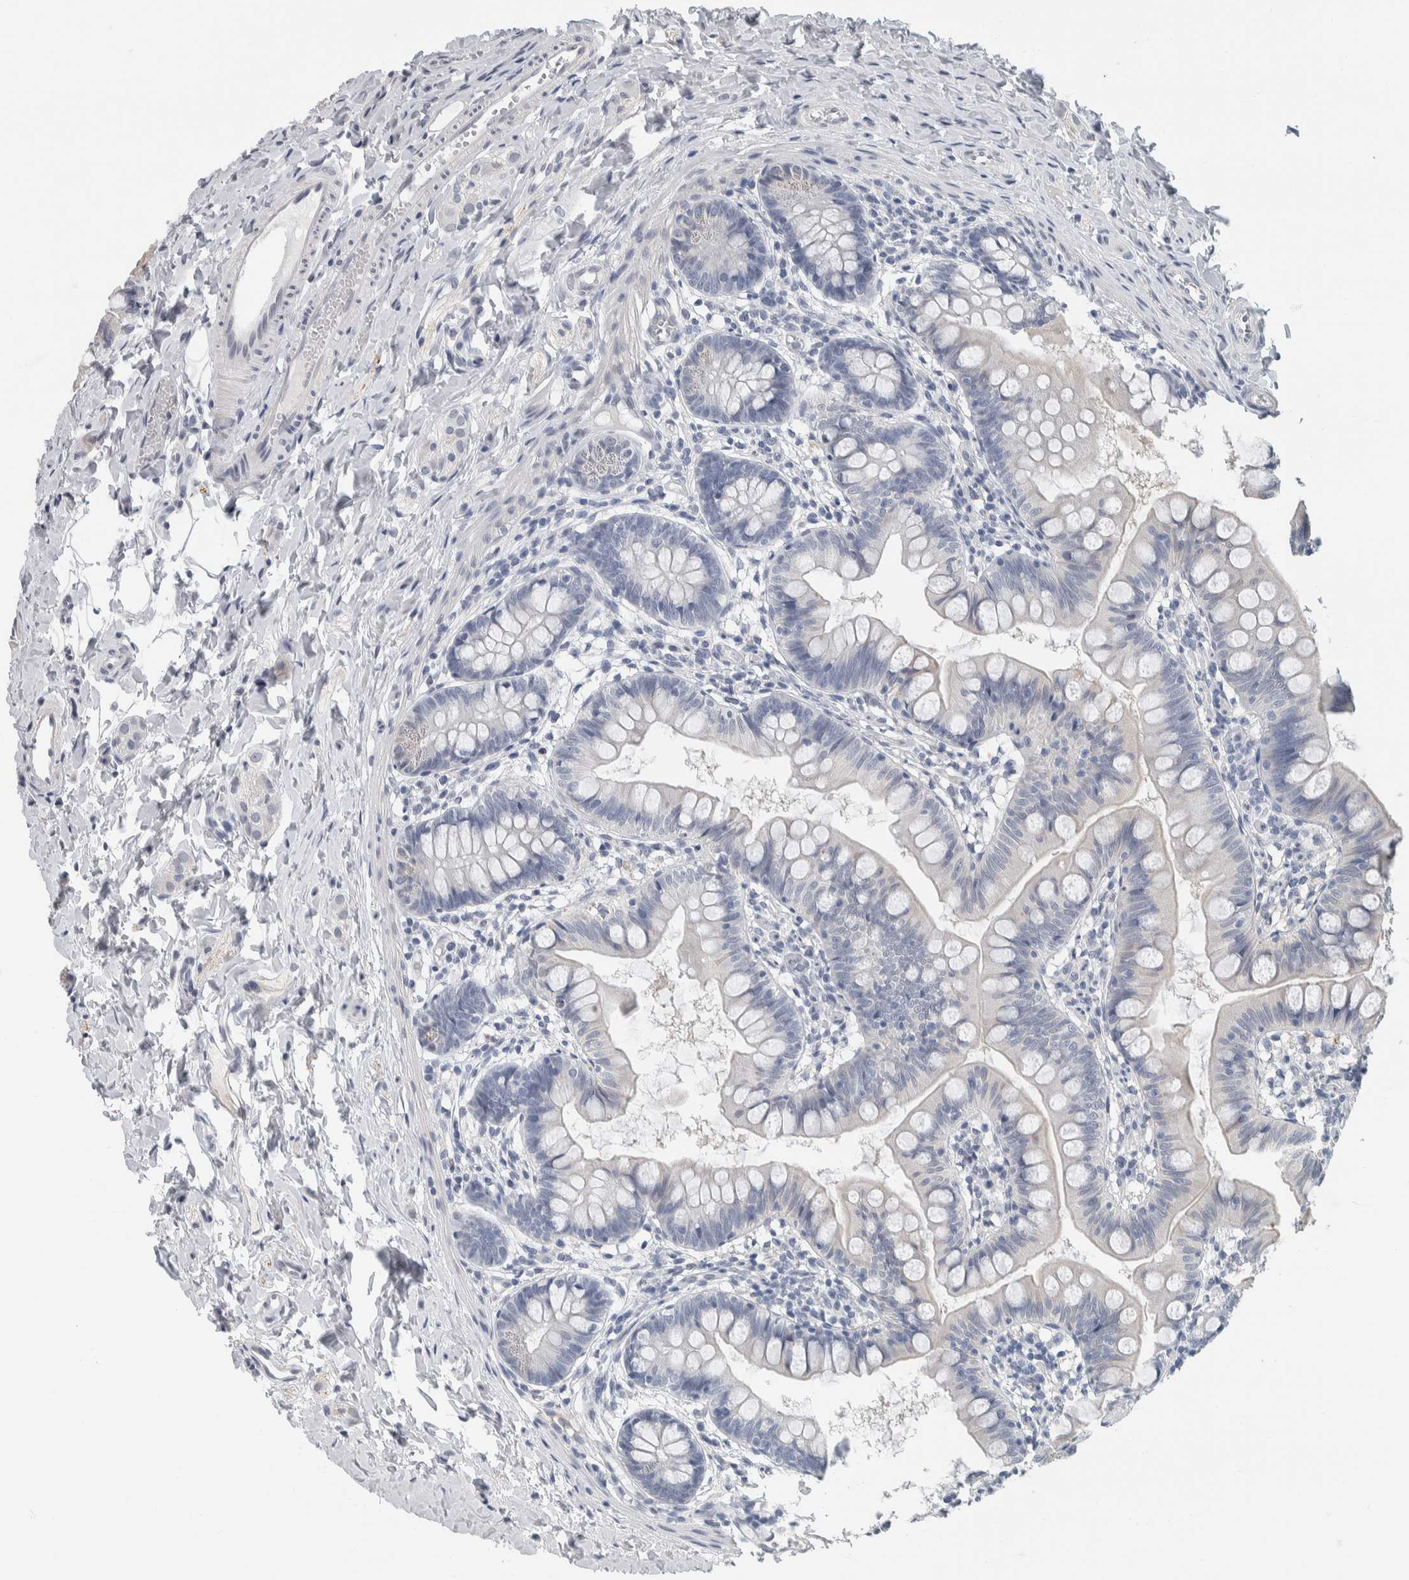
{"staining": {"intensity": "negative", "quantity": "none", "location": "none"}, "tissue": "small intestine", "cell_type": "Glandular cells", "image_type": "normal", "snomed": [{"axis": "morphology", "description": "Normal tissue, NOS"}, {"axis": "topography", "description": "Small intestine"}], "caption": "Histopathology image shows no significant protein staining in glandular cells of unremarkable small intestine.", "gene": "NEFM", "patient": {"sex": "male", "age": 7}}